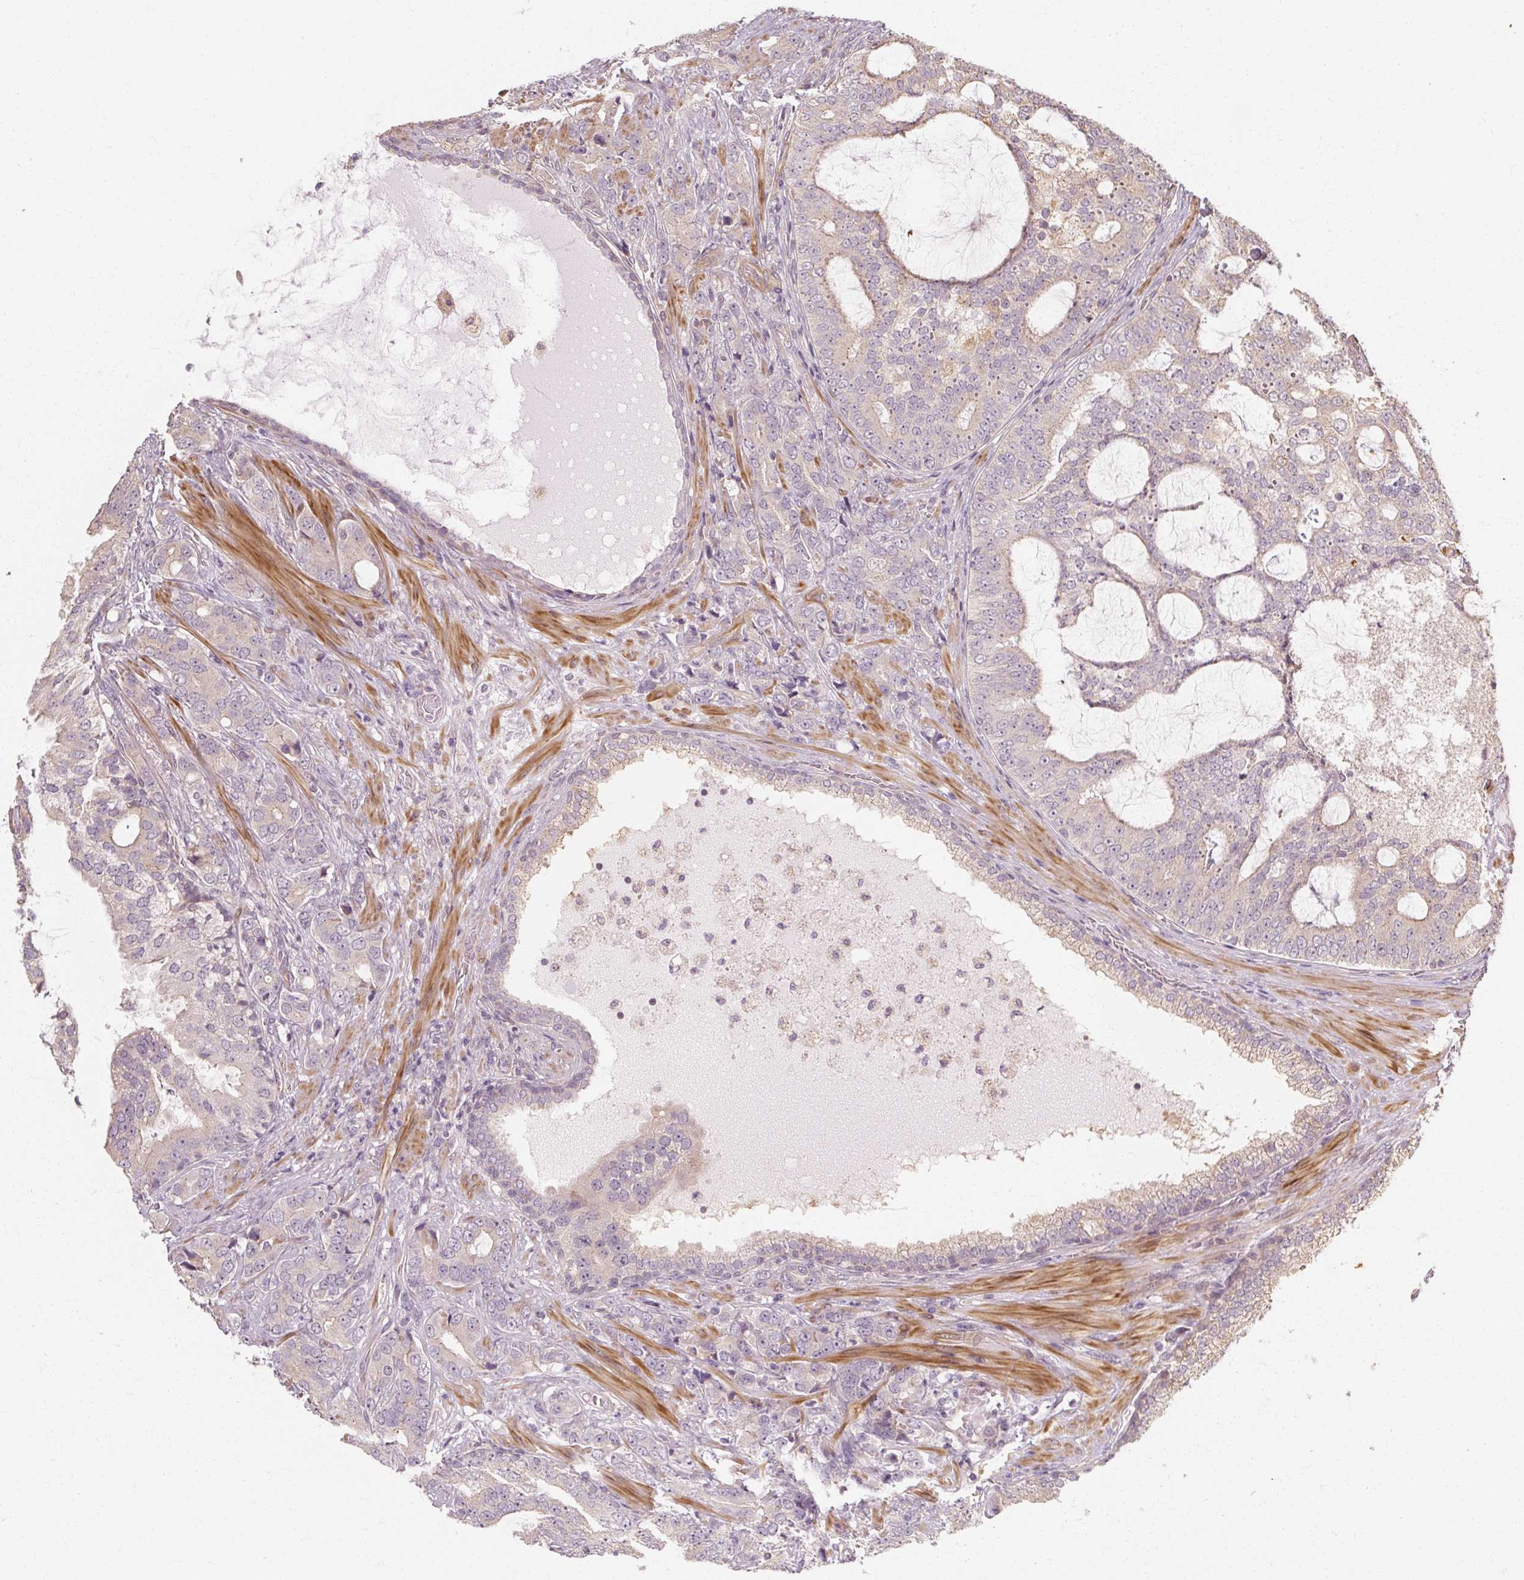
{"staining": {"intensity": "weak", "quantity": "<25%", "location": "cytoplasmic/membranous"}, "tissue": "prostate cancer", "cell_type": "Tumor cells", "image_type": "cancer", "snomed": [{"axis": "morphology", "description": "Adenocarcinoma, High grade"}, {"axis": "topography", "description": "Prostate"}], "caption": "Image shows no significant protein positivity in tumor cells of prostate cancer (high-grade adenocarcinoma).", "gene": "RB1CC1", "patient": {"sex": "male", "age": 55}}